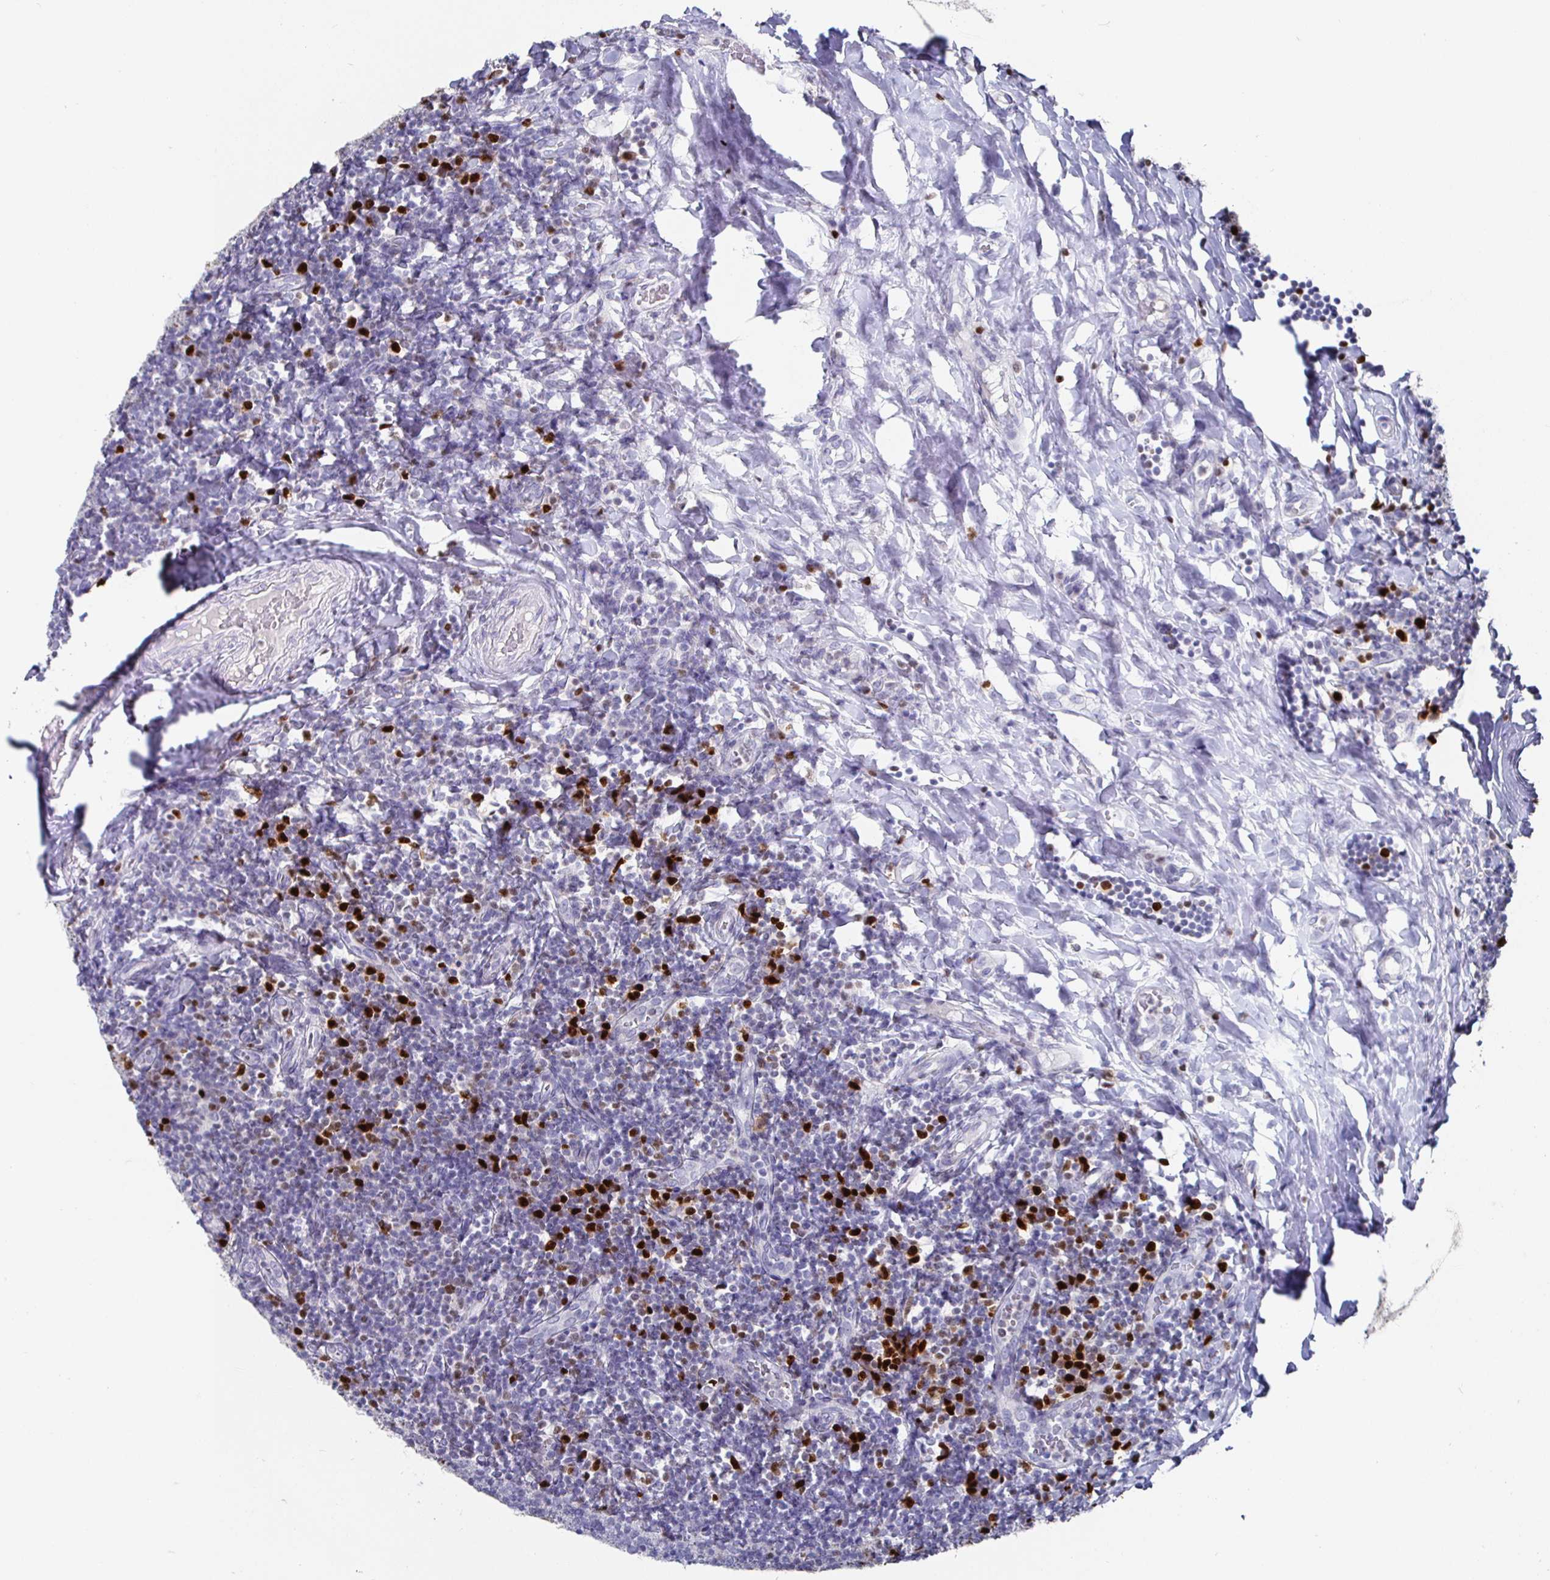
{"staining": {"intensity": "strong", "quantity": "<25%", "location": "nuclear"}, "tissue": "tonsil", "cell_type": "Germinal center cells", "image_type": "normal", "snomed": [{"axis": "morphology", "description": "Normal tissue, NOS"}, {"axis": "topography", "description": "Tonsil"}], "caption": "IHC photomicrograph of normal tonsil: human tonsil stained using immunohistochemistry (IHC) displays medium levels of strong protein expression localized specifically in the nuclear of germinal center cells, appearing as a nuclear brown color.", "gene": "RUNX2", "patient": {"sex": "female", "age": 10}}